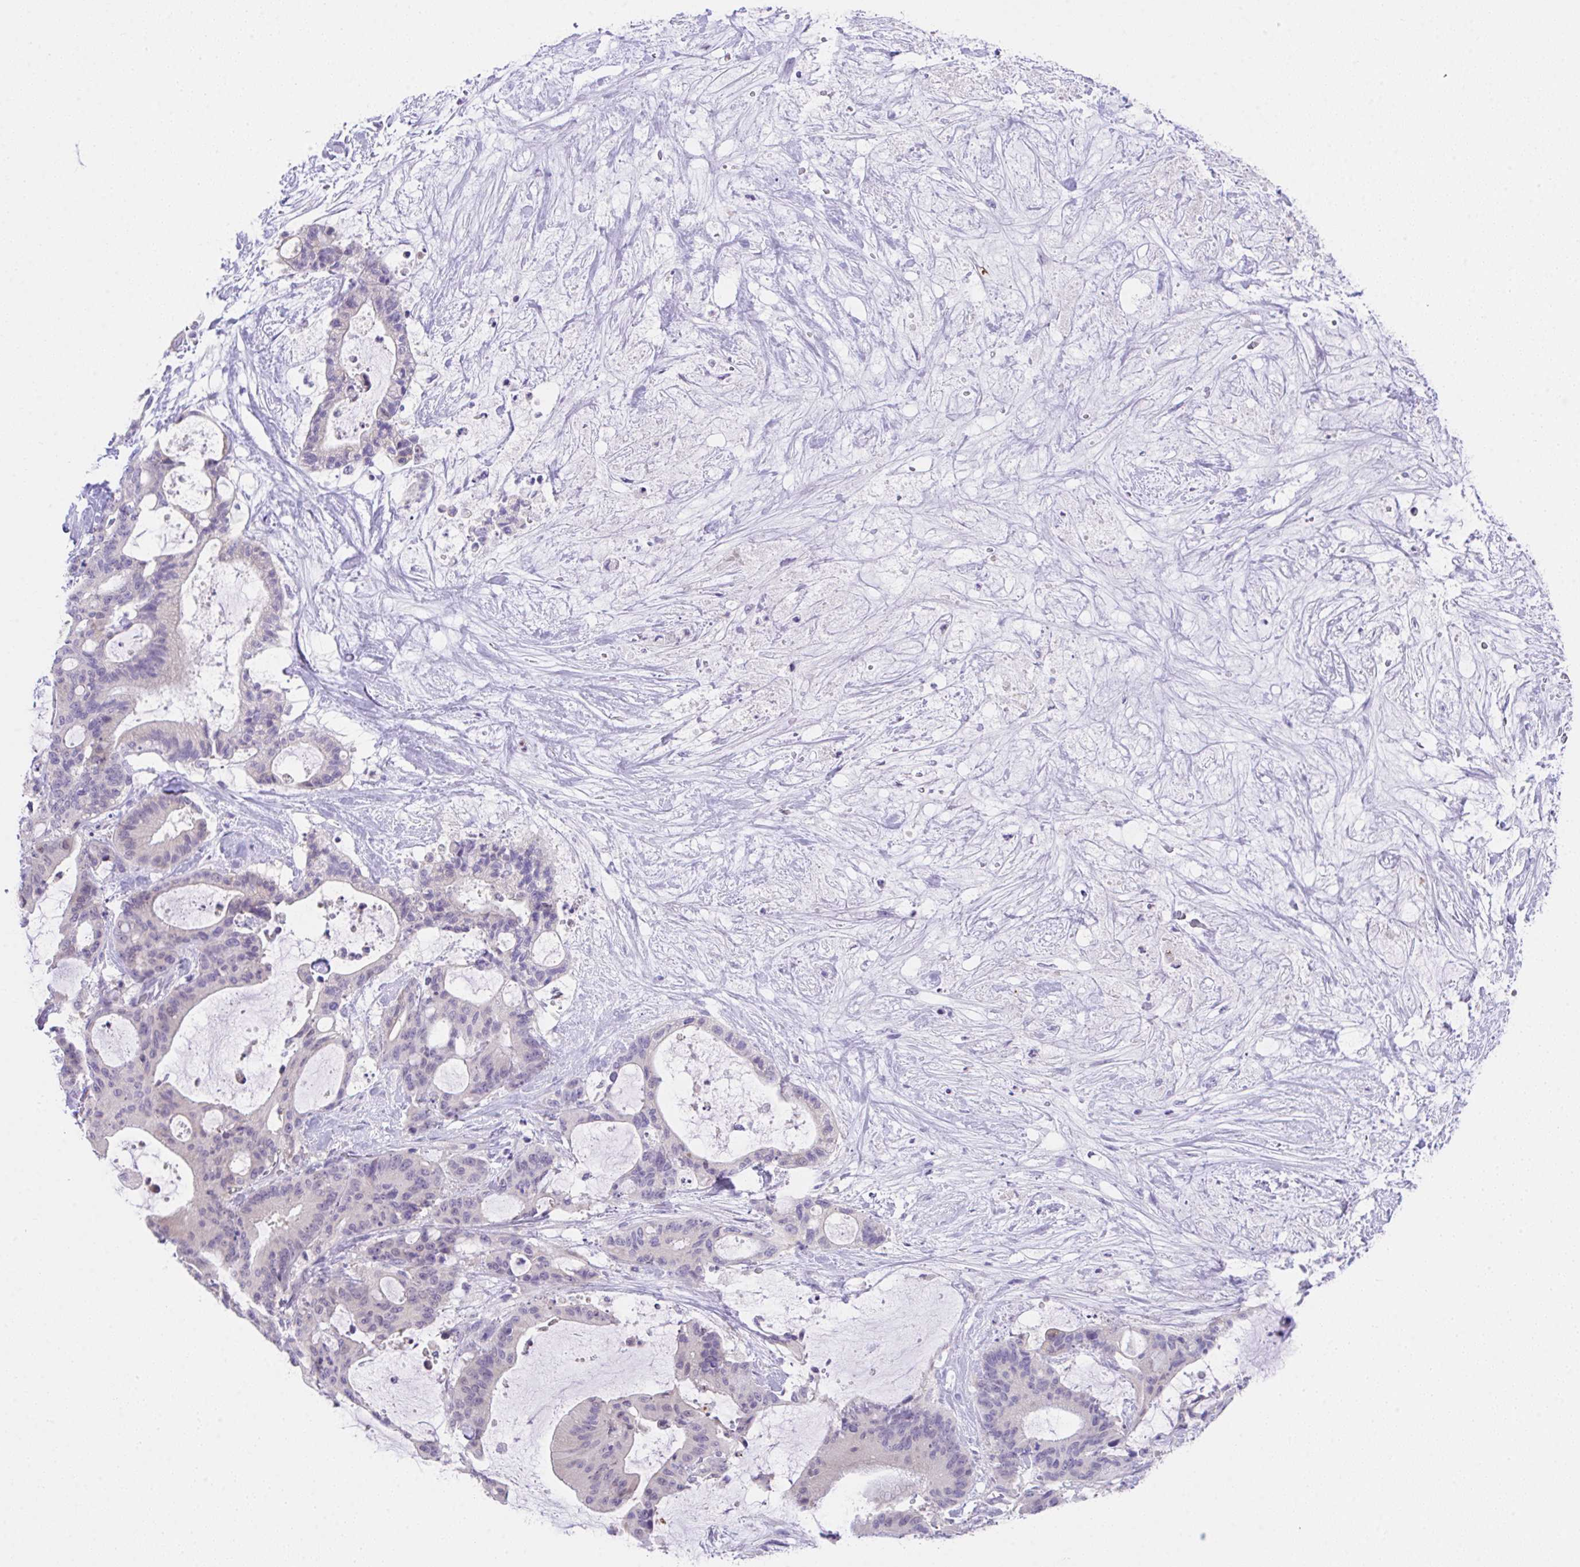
{"staining": {"intensity": "negative", "quantity": "none", "location": "none"}, "tissue": "liver cancer", "cell_type": "Tumor cells", "image_type": "cancer", "snomed": [{"axis": "morphology", "description": "Normal tissue, NOS"}, {"axis": "morphology", "description": "Cholangiocarcinoma"}, {"axis": "topography", "description": "Liver"}, {"axis": "topography", "description": "Peripheral nerve tissue"}], "caption": "IHC micrograph of neoplastic tissue: liver cholangiocarcinoma stained with DAB displays no significant protein staining in tumor cells. (DAB (3,3'-diaminobenzidine) IHC with hematoxylin counter stain).", "gene": "HOXB4", "patient": {"sex": "female", "age": 73}}